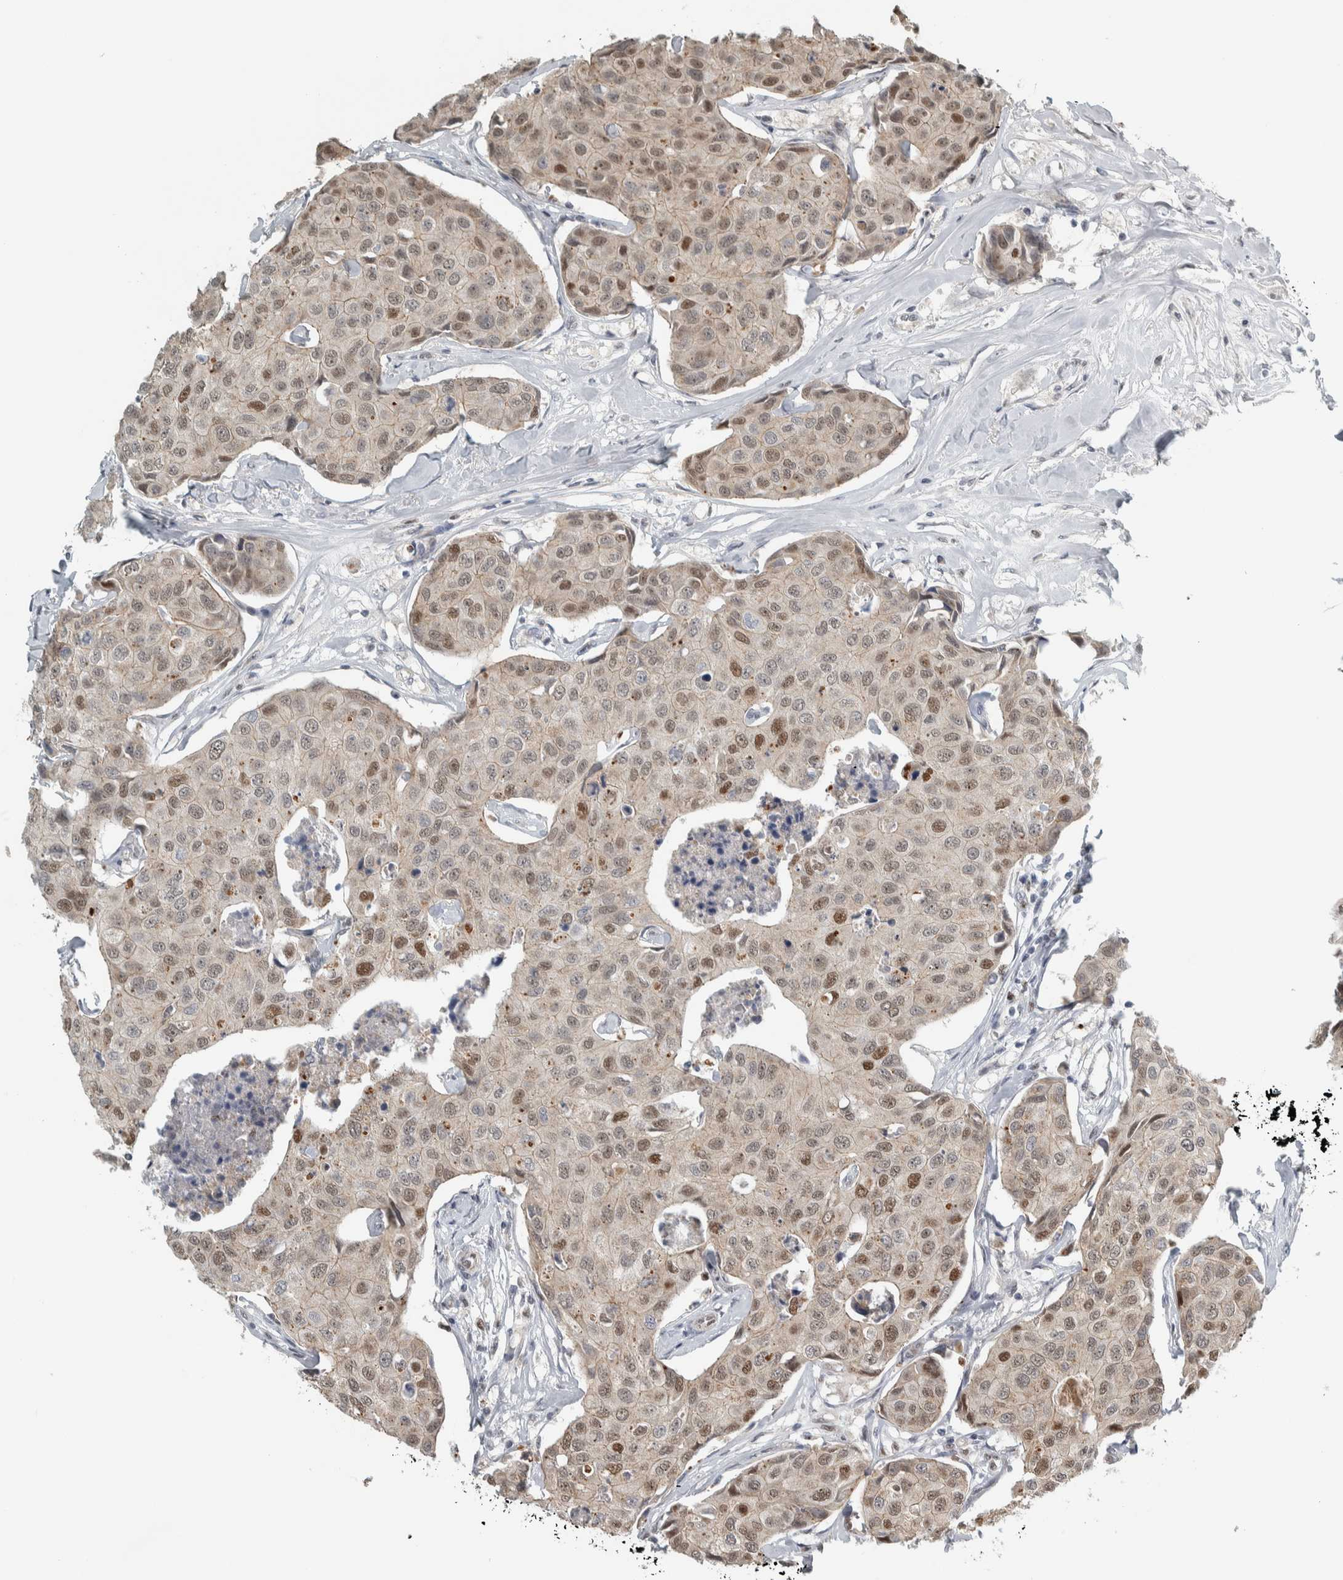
{"staining": {"intensity": "moderate", "quantity": "25%-75%", "location": "cytoplasmic/membranous,nuclear"}, "tissue": "breast cancer", "cell_type": "Tumor cells", "image_type": "cancer", "snomed": [{"axis": "morphology", "description": "Duct carcinoma"}, {"axis": "topography", "description": "Breast"}], "caption": "IHC image of breast cancer stained for a protein (brown), which shows medium levels of moderate cytoplasmic/membranous and nuclear staining in approximately 25%-75% of tumor cells.", "gene": "ADPRM", "patient": {"sex": "female", "age": 80}}